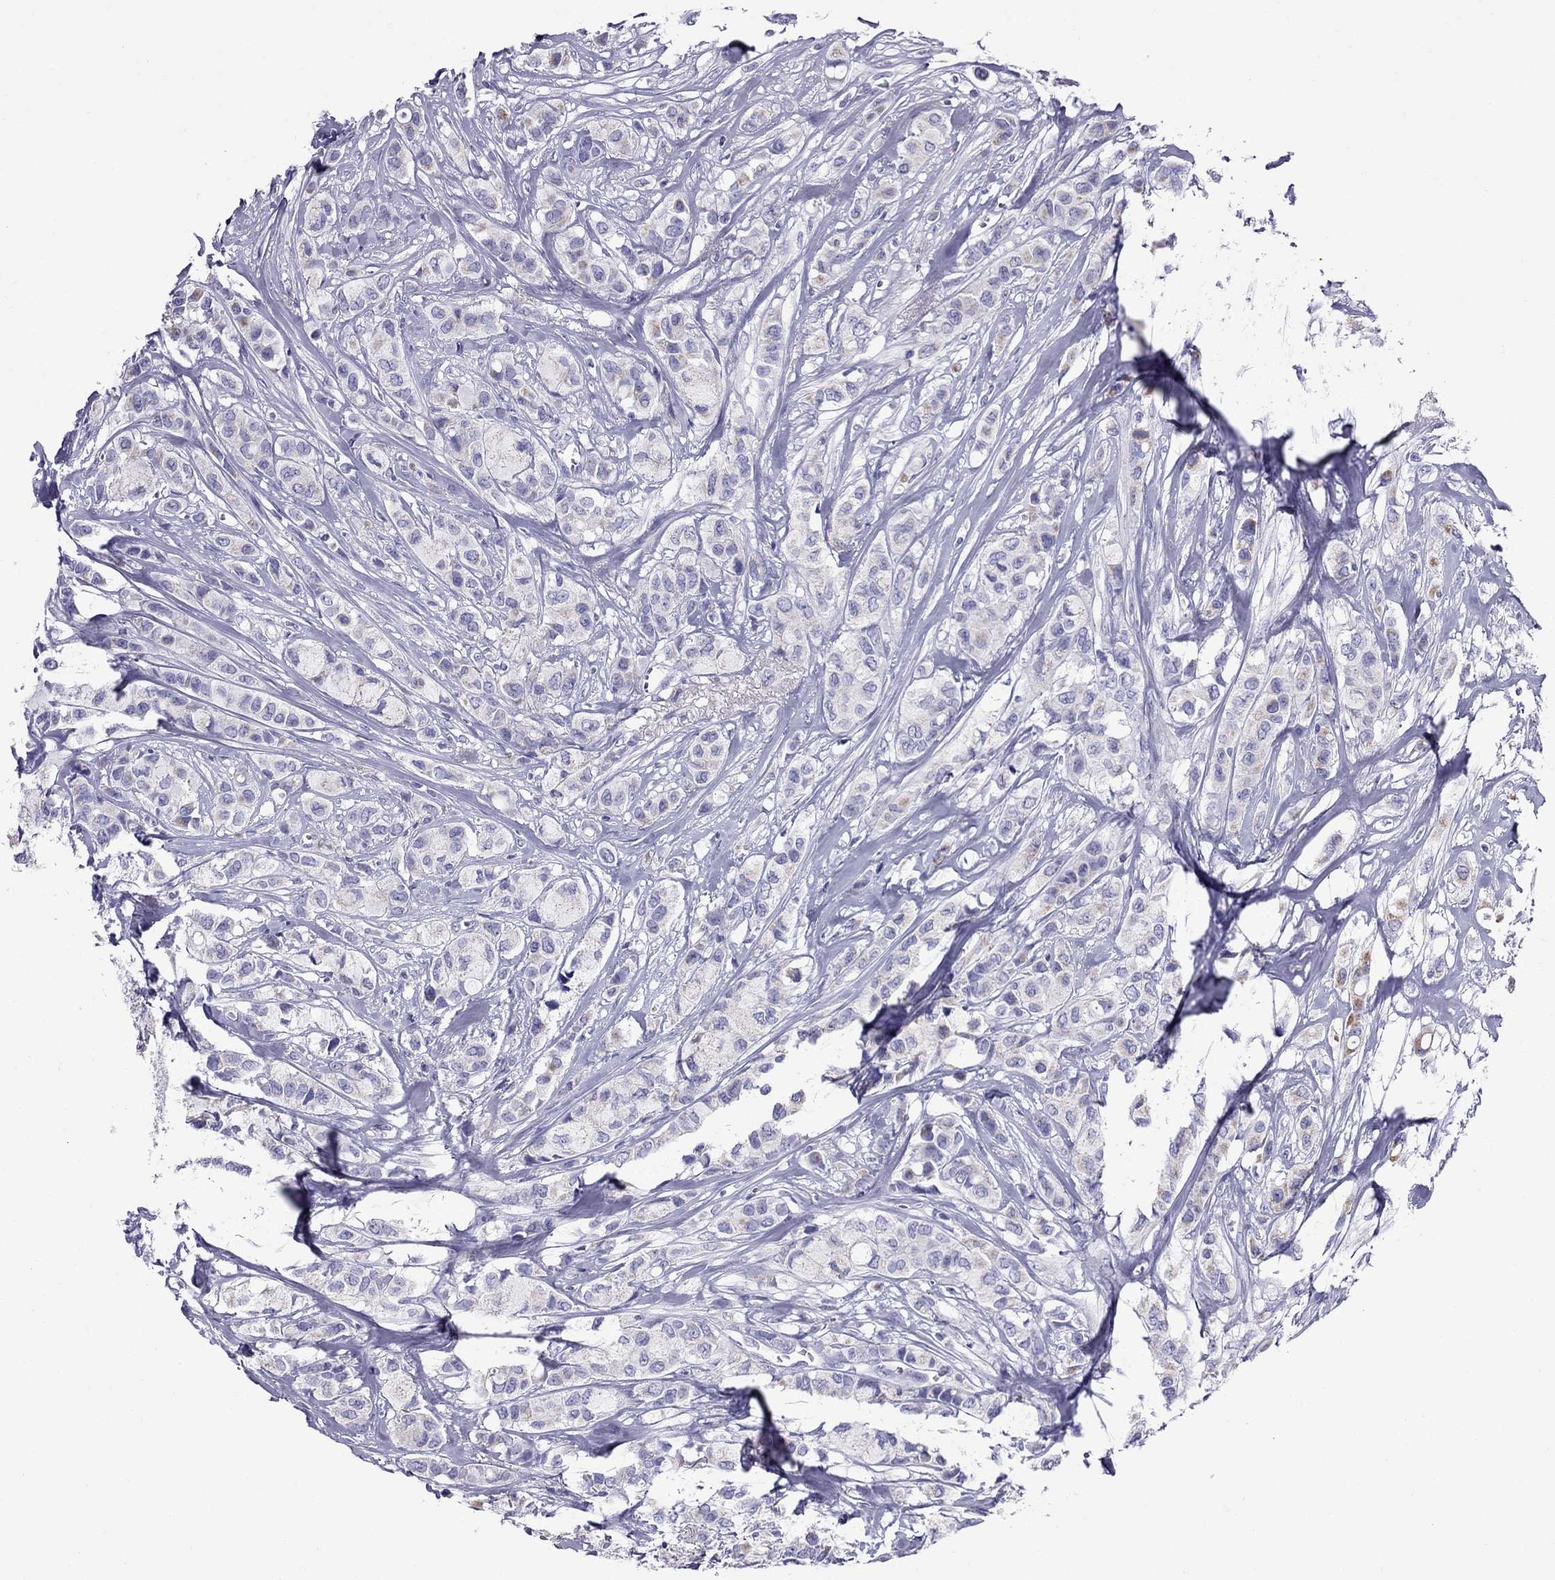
{"staining": {"intensity": "negative", "quantity": "none", "location": "none"}, "tissue": "breast cancer", "cell_type": "Tumor cells", "image_type": "cancer", "snomed": [{"axis": "morphology", "description": "Duct carcinoma"}, {"axis": "topography", "description": "Breast"}], "caption": "Immunohistochemistry histopathology image of human breast cancer (infiltrating ductal carcinoma) stained for a protein (brown), which reveals no staining in tumor cells. (Brightfield microscopy of DAB immunohistochemistry (IHC) at high magnification).", "gene": "TTLL13", "patient": {"sex": "female", "age": 85}}